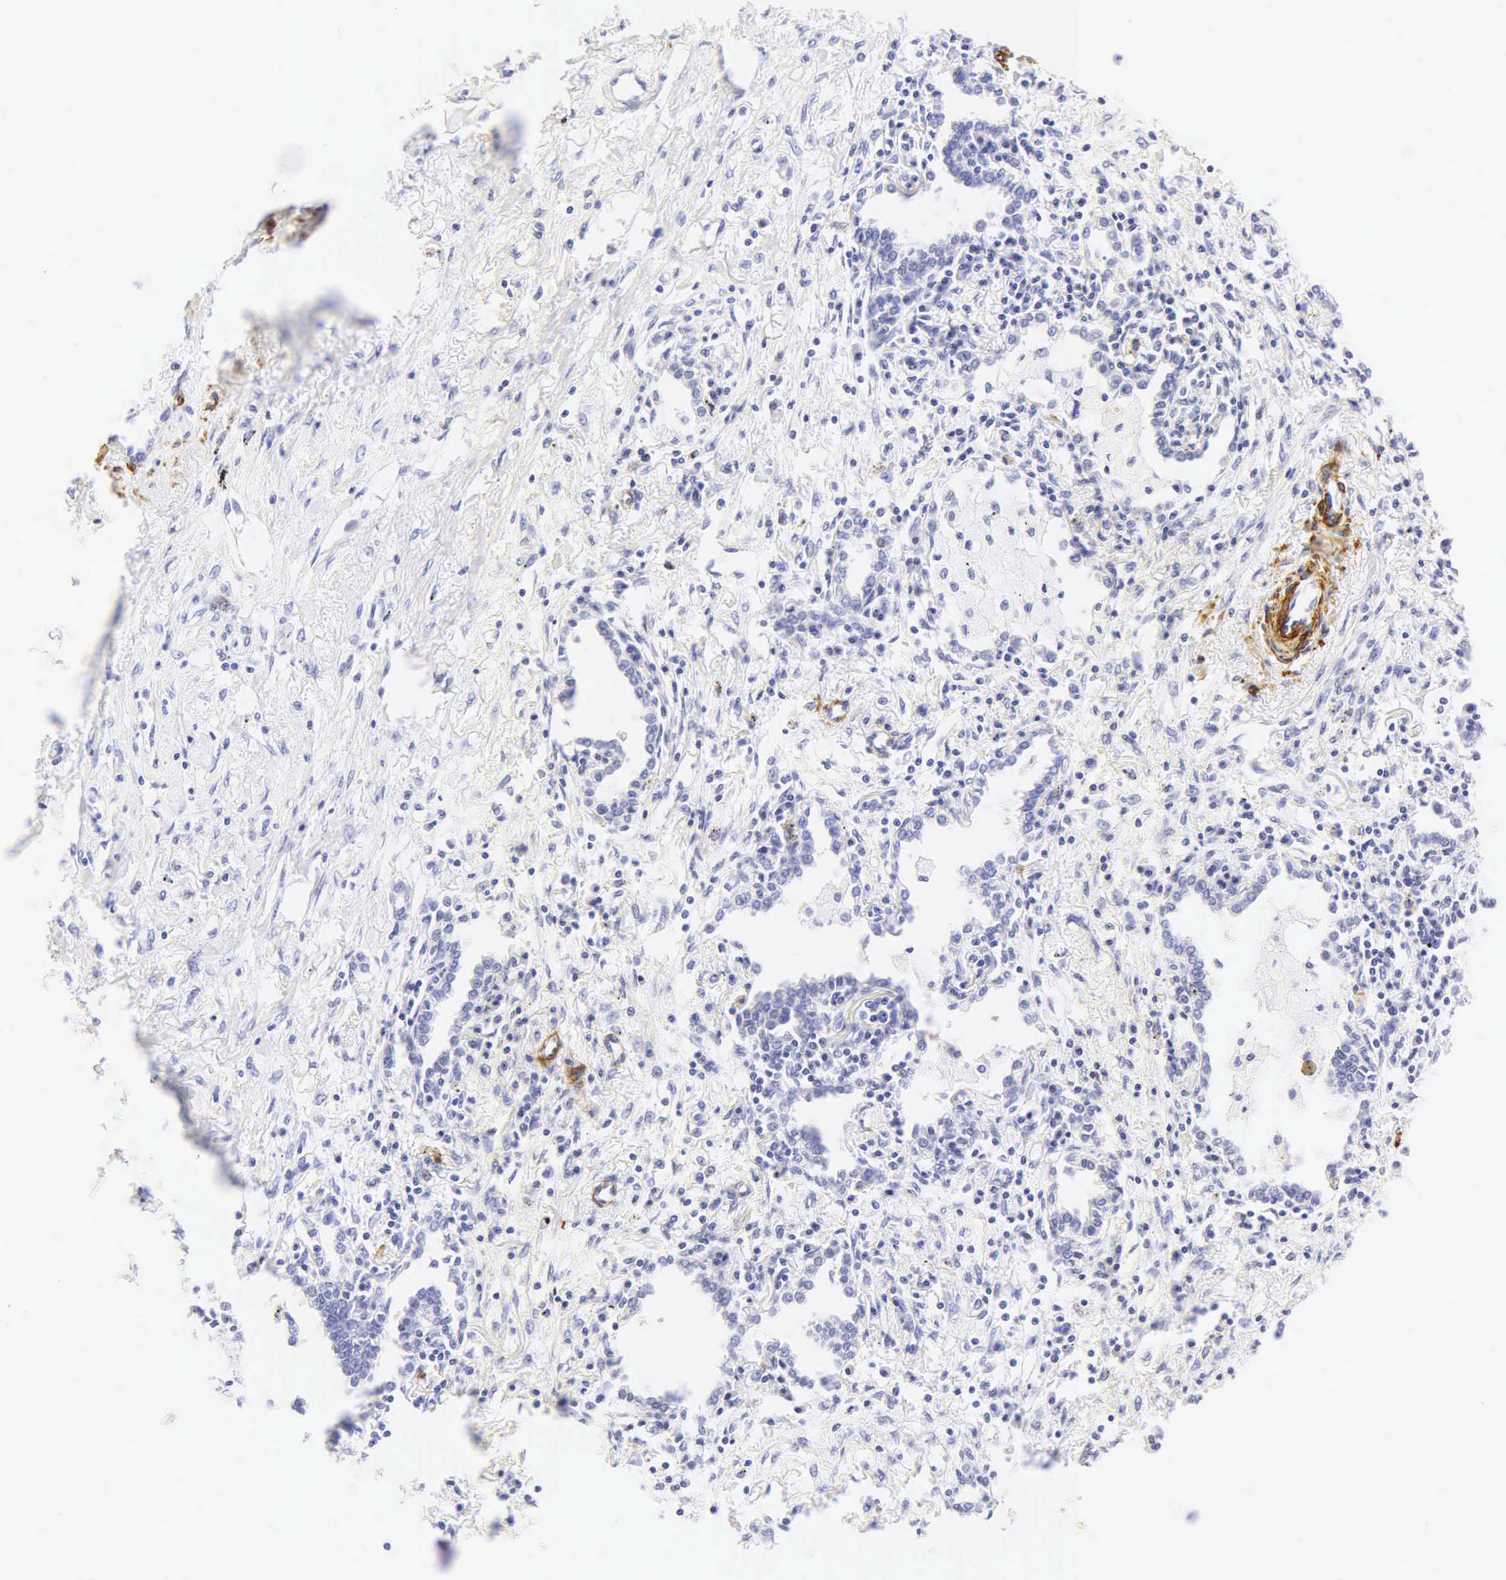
{"staining": {"intensity": "negative", "quantity": "none", "location": "none"}, "tissue": "lung cancer", "cell_type": "Tumor cells", "image_type": "cancer", "snomed": [{"axis": "morphology", "description": "Adenocarcinoma, NOS"}, {"axis": "topography", "description": "Lung"}], "caption": "Human adenocarcinoma (lung) stained for a protein using IHC exhibits no expression in tumor cells.", "gene": "CALD1", "patient": {"sex": "male", "age": 60}}